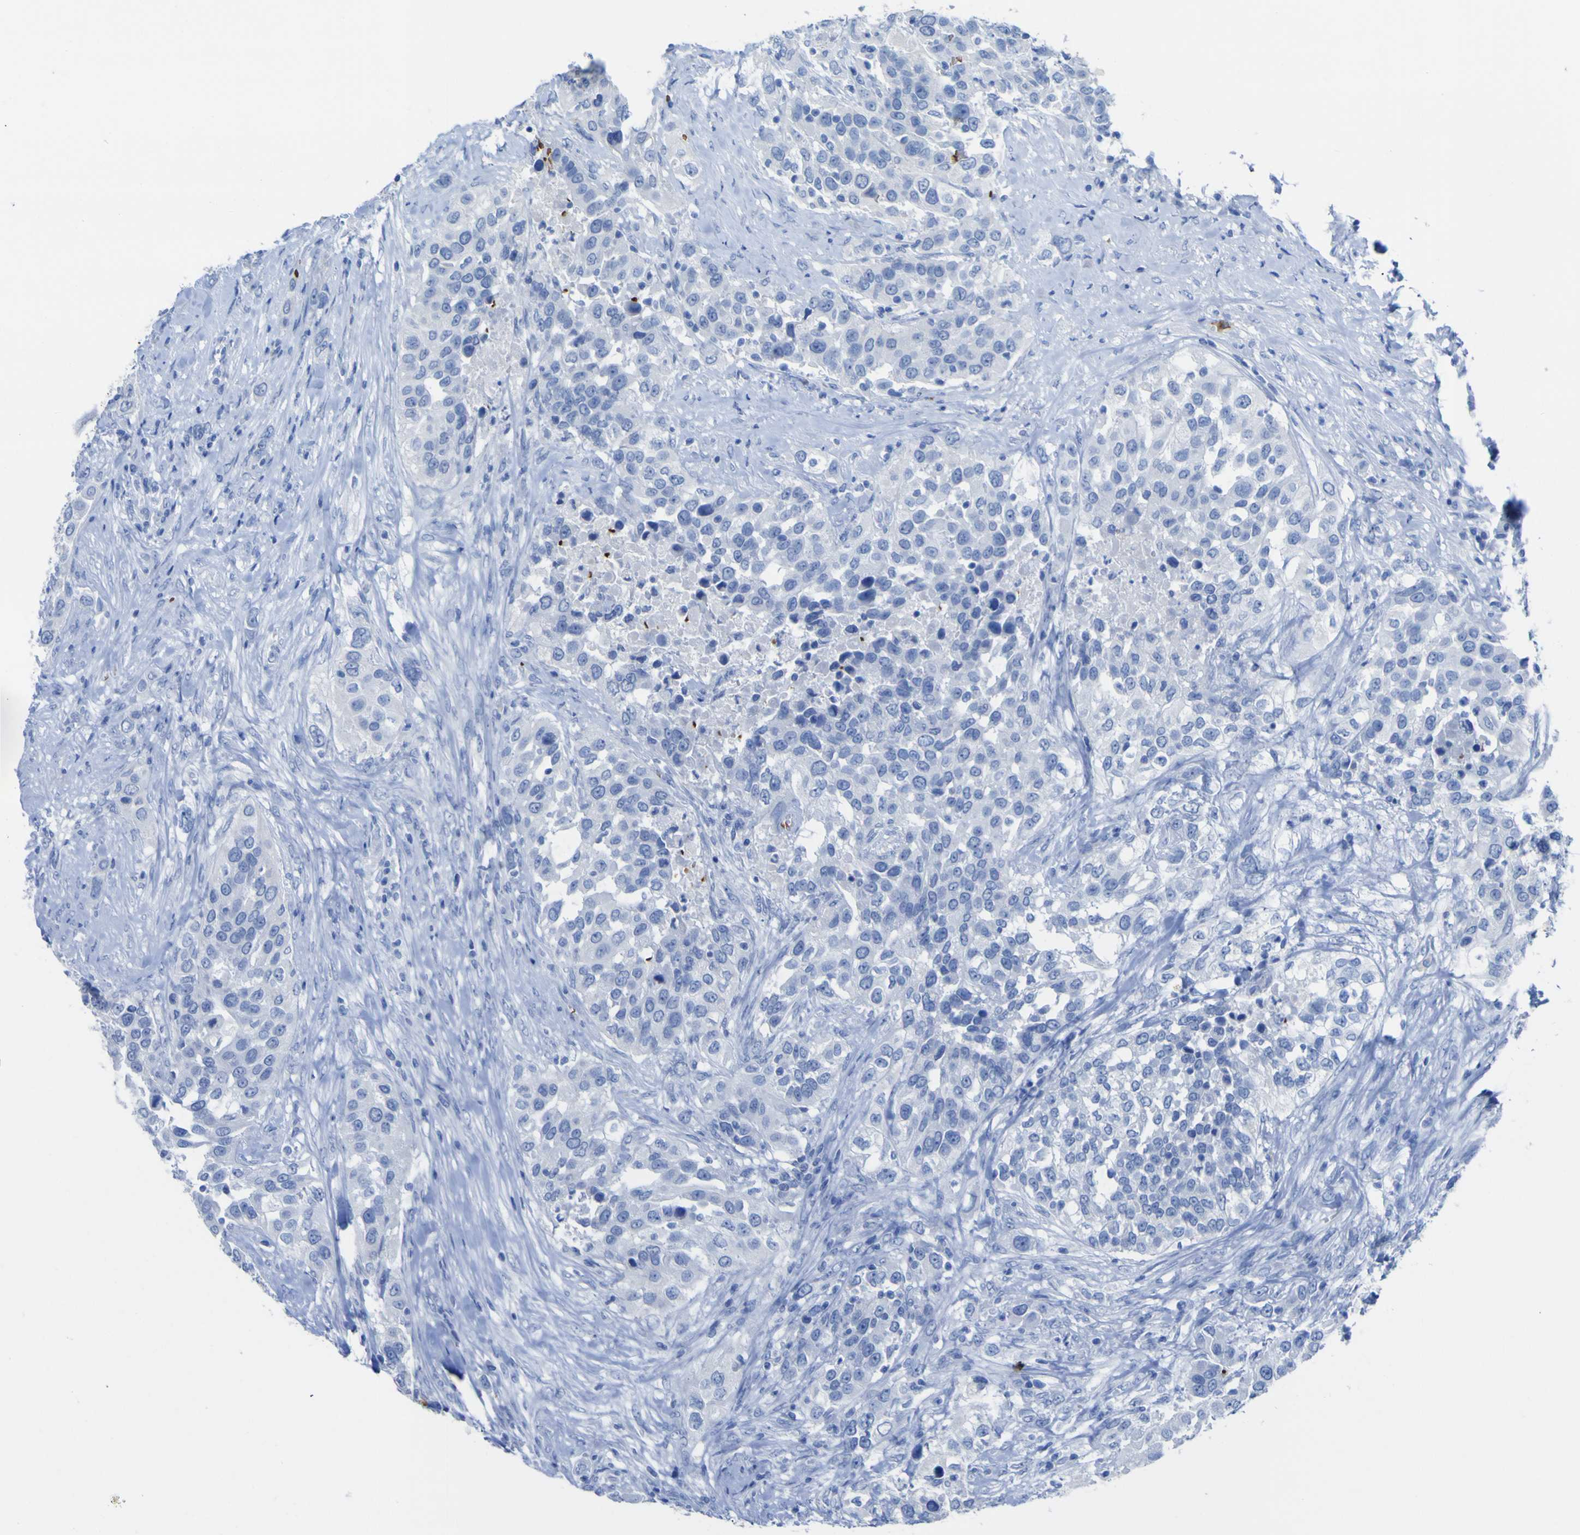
{"staining": {"intensity": "negative", "quantity": "none", "location": "none"}, "tissue": "urothelial cancer", "cell_type": "Tumor cells", "image_type": "cancer", "snomed": [{"axis": "morphology", "description": "Urothelial carcinoma, High grade"}, {"axis": "topography", "description": "Urinary bladder"}], "caption": "DAB (3,3'-diaminobenzidine) immunohistochemical staining of human urothelial cancer exhibits no significant positivity in tumor cells.", "gene": "GCM1", "patient": {"sex": "female", "age": 80}}